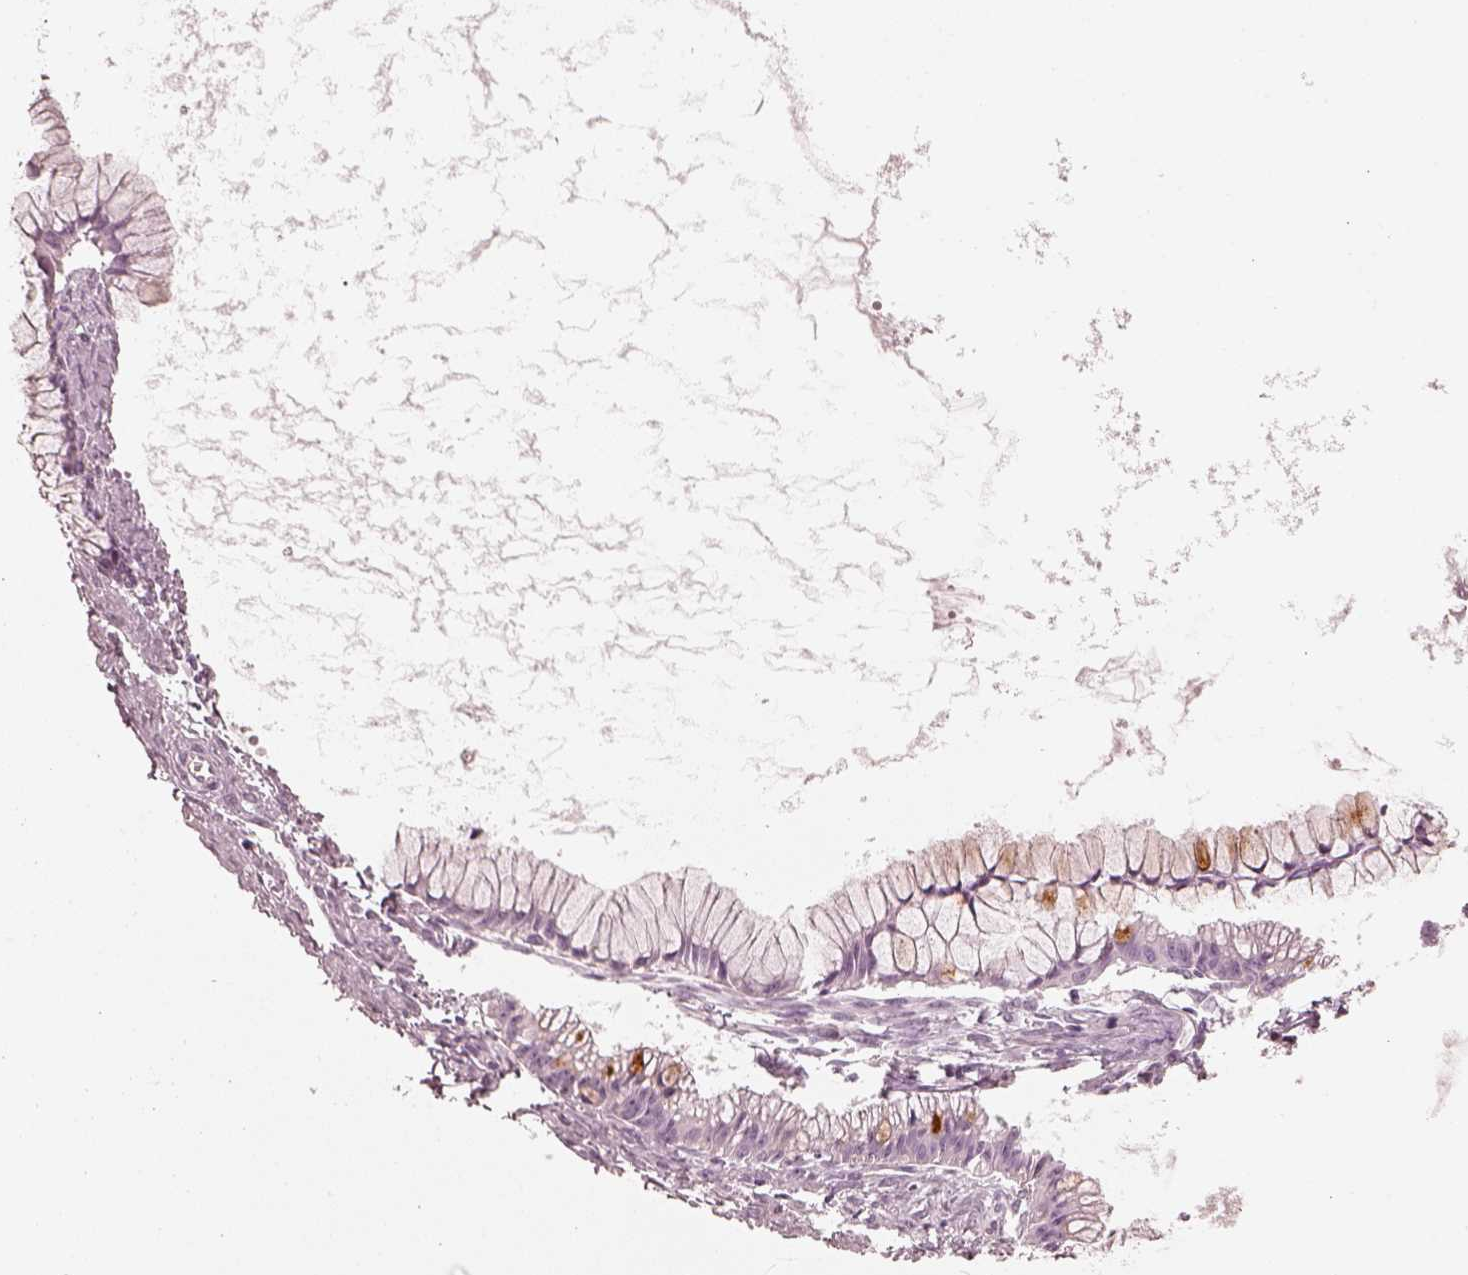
{"staining": {"intensity": "moderate", "quantity": "<25%", "location": "cytoplasmic/membranous"}, "tissue": "ovarian cancer", "cell_type": "Tumor cells", "image_type": "cancer", "snomed": [{"axis": "morphology", "description": "Cystadenocarcinoma, mucinous, NOS"}, {"axis": "topography", "description": "Ovary"}], "caption": "Protein expression analysis of human mucinous cystadenocarcinoma (ovarian) reveals moderate cytoplasmic/membranous positivity in approximately <25% of tumor cells. The staining is performed using DAB brown chromogen to label protein expression. The nuclei are counter-stained blue using hematoxylin.", "gene": "R3HDML", "patient": {"sex": "female", "age": 41}}